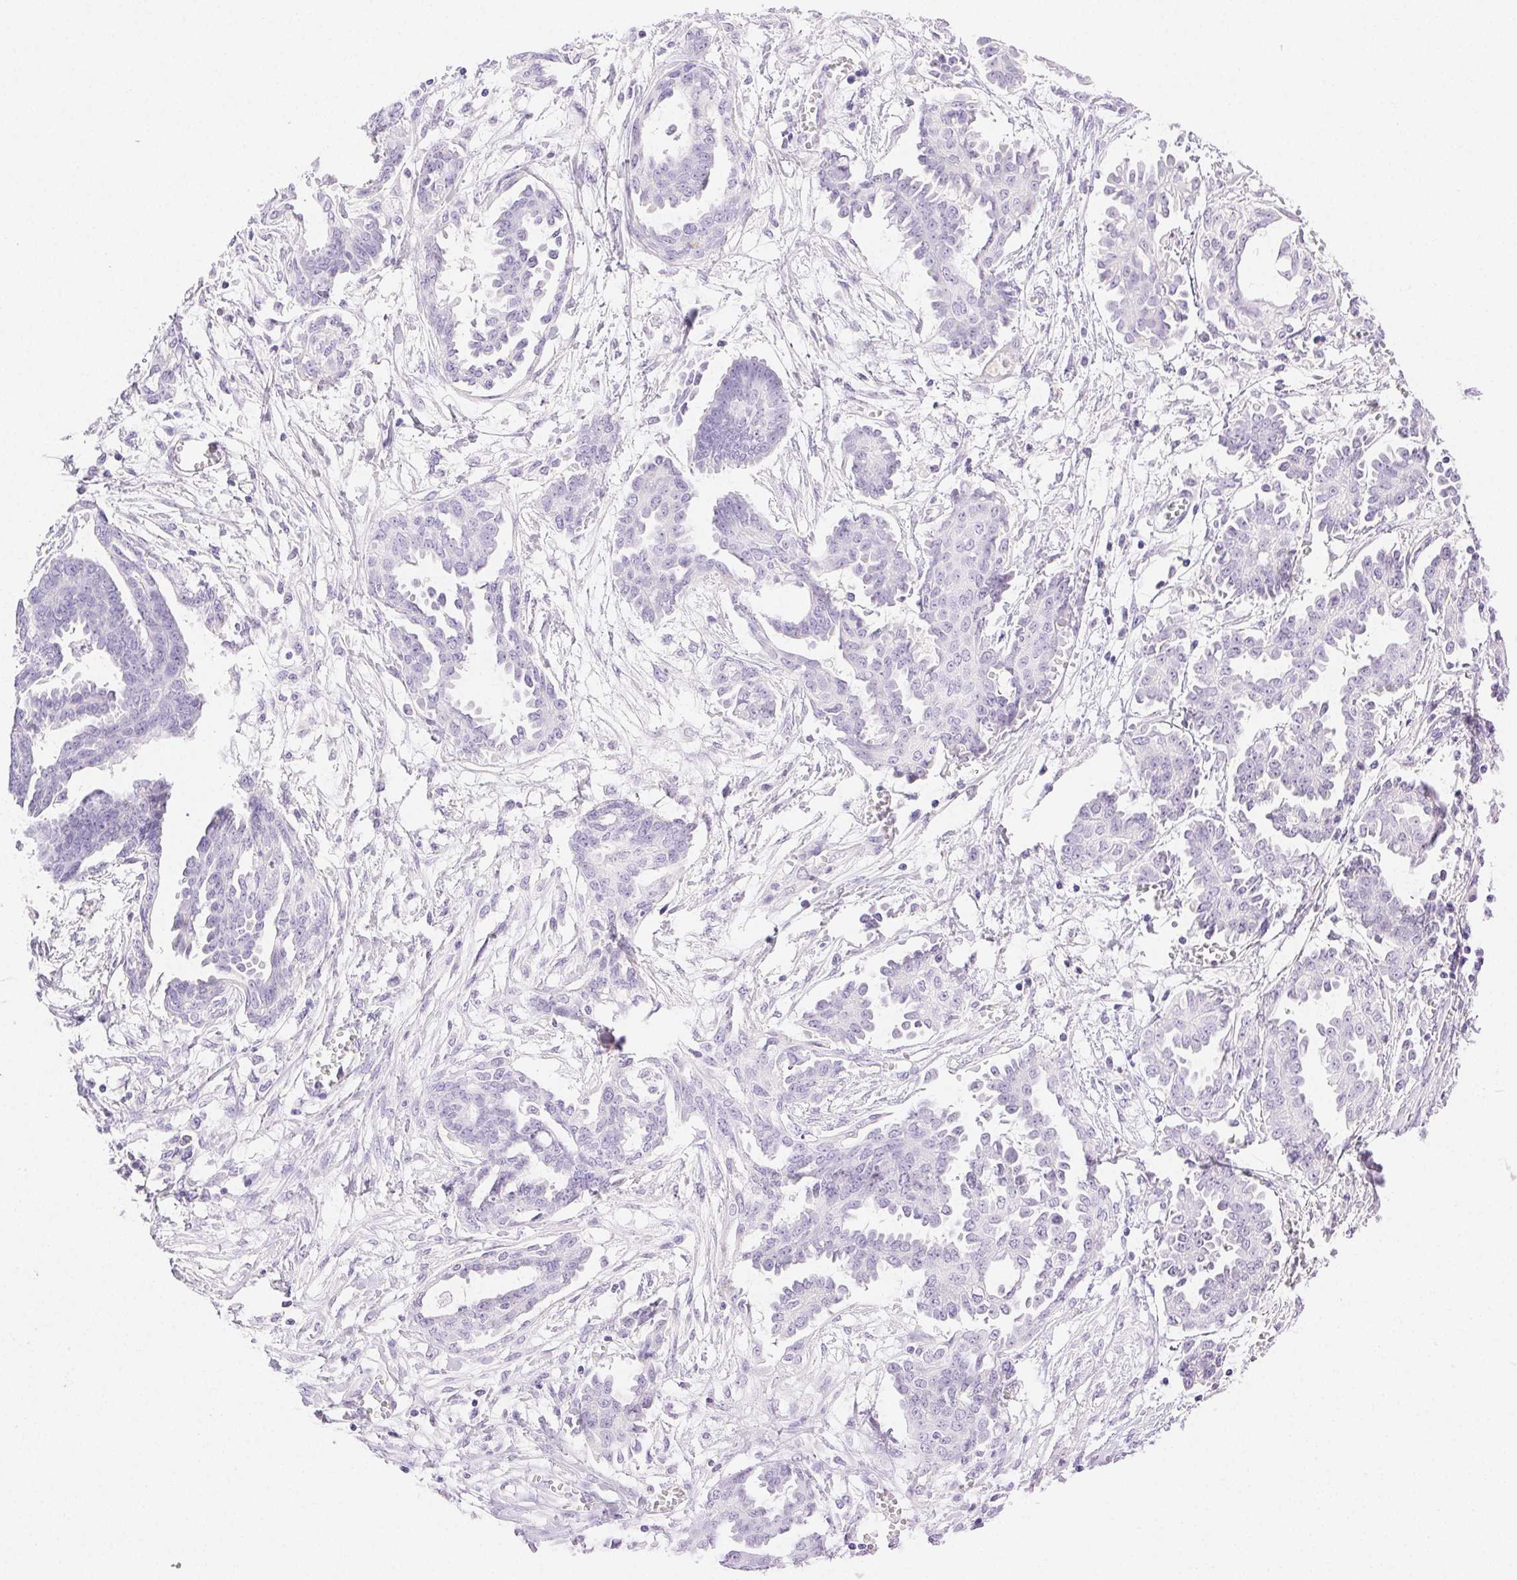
{"staining": {"intensity": "negative", "quantity": "none", "location": "none"}, "tissue": "ovarian cancer", "cell_type": "Tumor cells", "image_type": "cancer", "snomed": [{"axis": "morphology", "description": "Cystadenocarcinoma, serous, NOS"}, {"axis": "topography", "description": "Ovary"}], "caption": "Immunohistochemistry image of human serous cystadenocarcinoma (ovarian) stained for a protein (brown), which exhibits no staining in tumor cells. Brightfield microscopy of immunohistochemistry stained with DAB (brown) and hematoxylin (blue), captured at high magnification.", "gene": "SPACA4", "patient": {"sex": "female", "age": 71}}